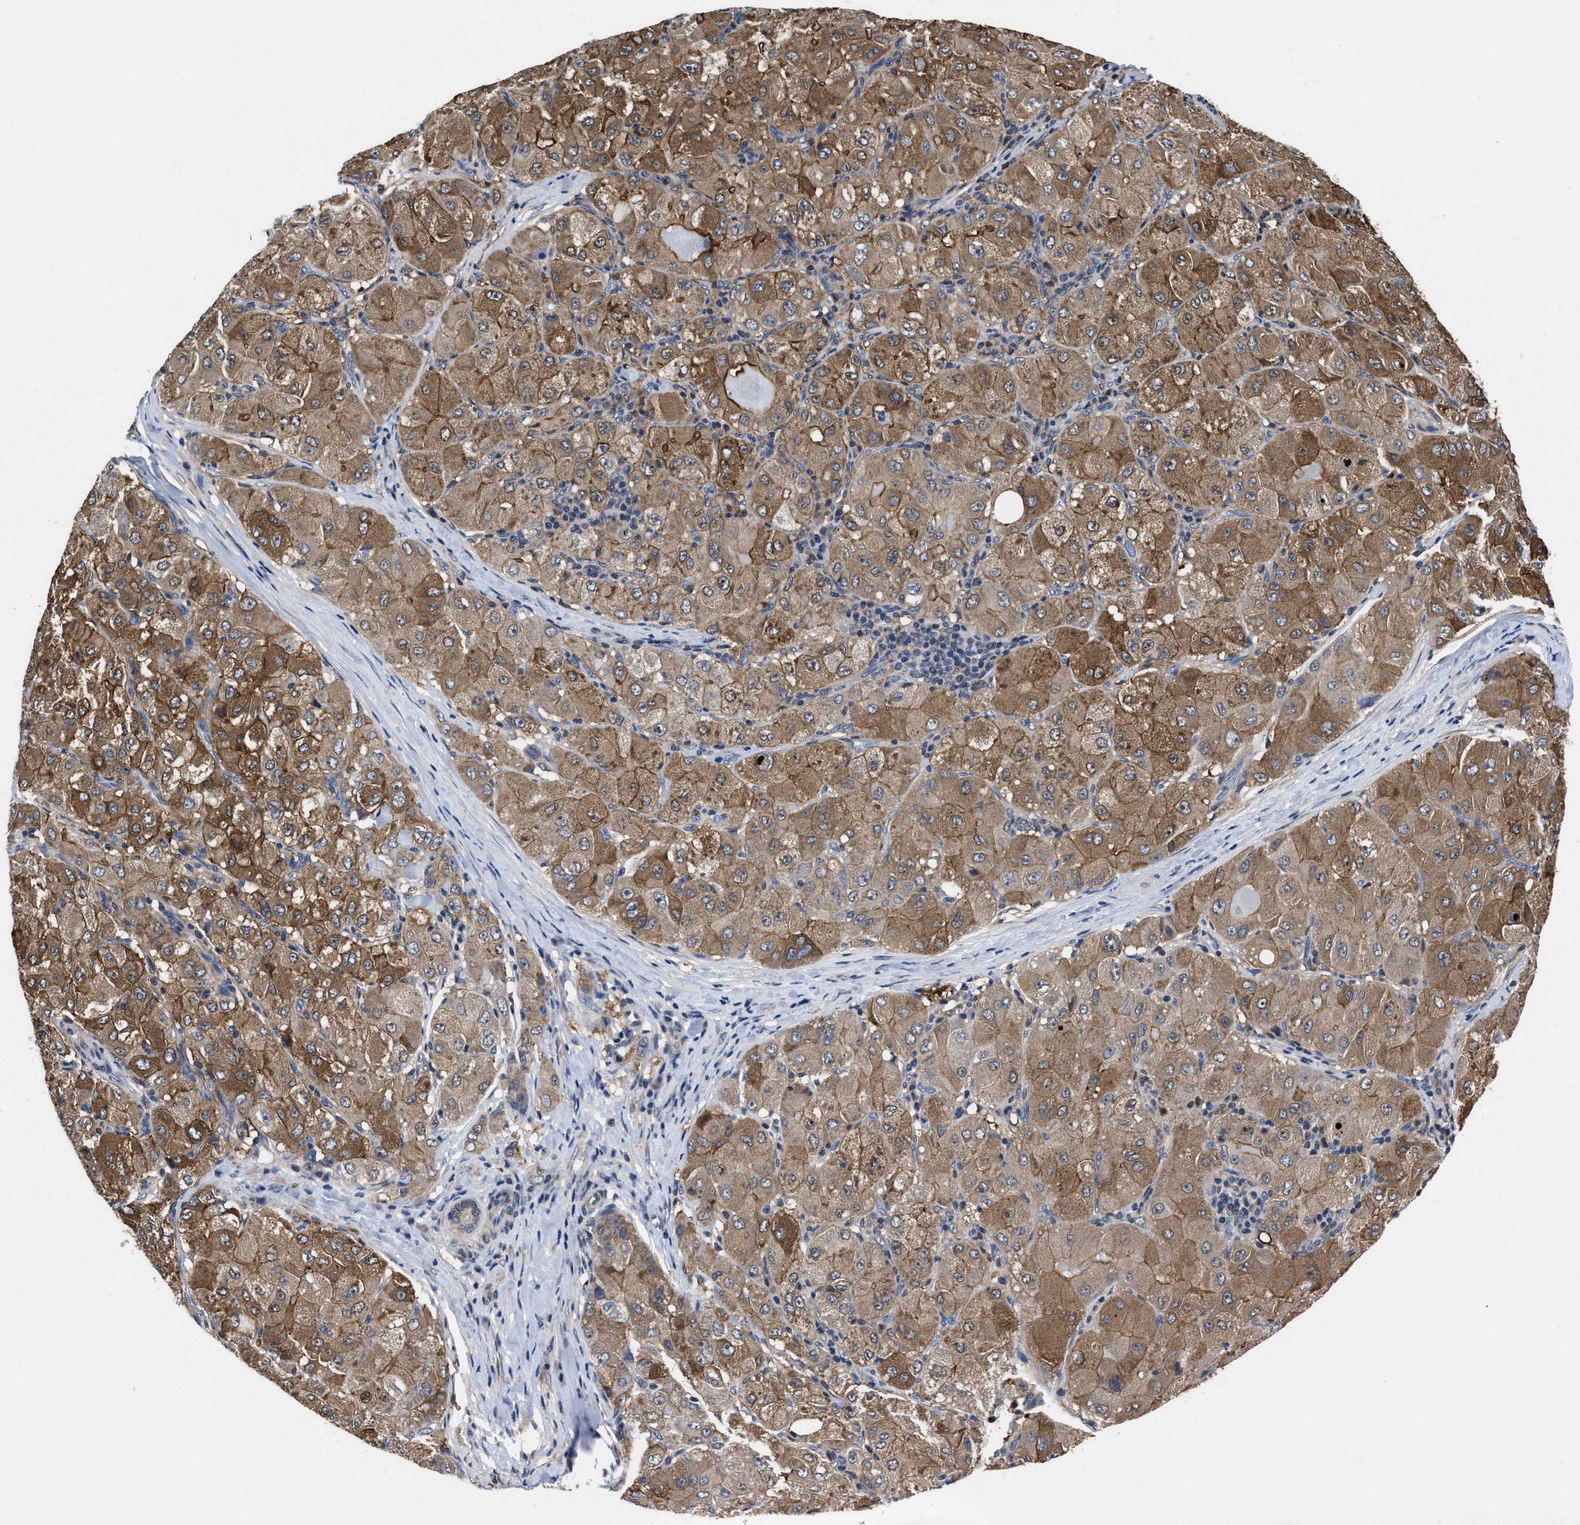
{"staining": {"intensity": "moderate", "quantity": ">75%", "location": "cytoplasmic/membranous"}, "tissue": "liver cancer", "cell_type": "Tumor cells", "image_type": "cancer", "snomed": [{"axis": "morphology", "description": "Carcinoma, Hepatocellular, NOS"}, {"axis": "topography", "description": "Liver"}], "caption": "A micrograph of liver hepatocellular carcinoma stained for a protein exhibits moderate cytoplasmic/membranous brown staining in tumor cells. The protein is shown in brown color, while the nuclei are stained blue.", "gene": "KIF12", "patient": {"sex": "male", "age": 80}}